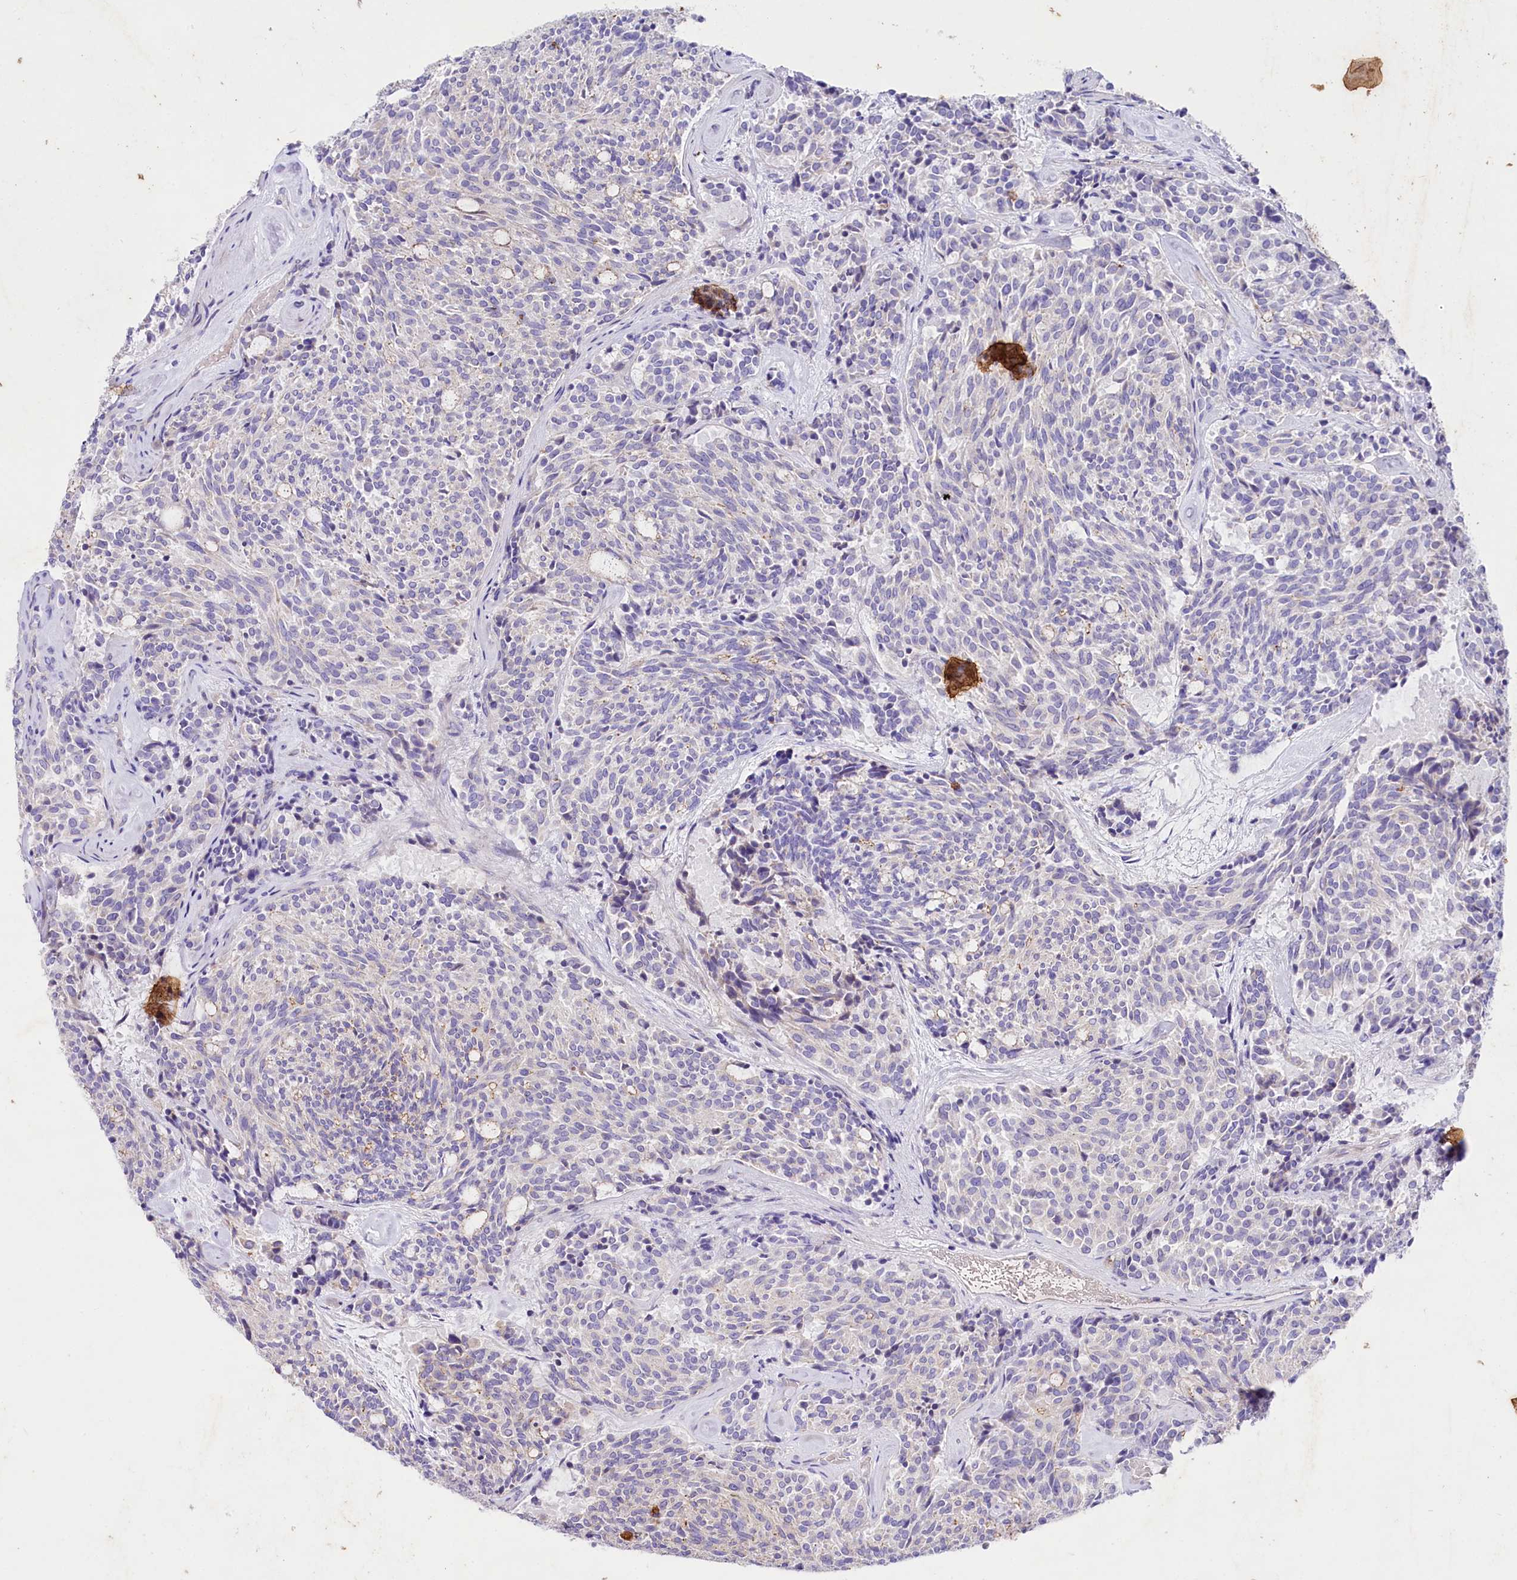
{"staining": {"intensity": "negative", "quantity": "none", "location": "none"}, "tissue": "carcinoid", "cell_type": "Tumor cells", "image_type": "cancer", "snomed": [{"axis": "morphology", "description": "Carcinoid, malignant, NOS"}, {"axis": "topography", "description": "Pancreas"}], "caption": "Carcinoid stained for a protein using immunohistochemistry (IHC) demonstrates no staining tumor cells.", "gene": "SACM1L", "patient": {"sex": "female", "age": 54}}